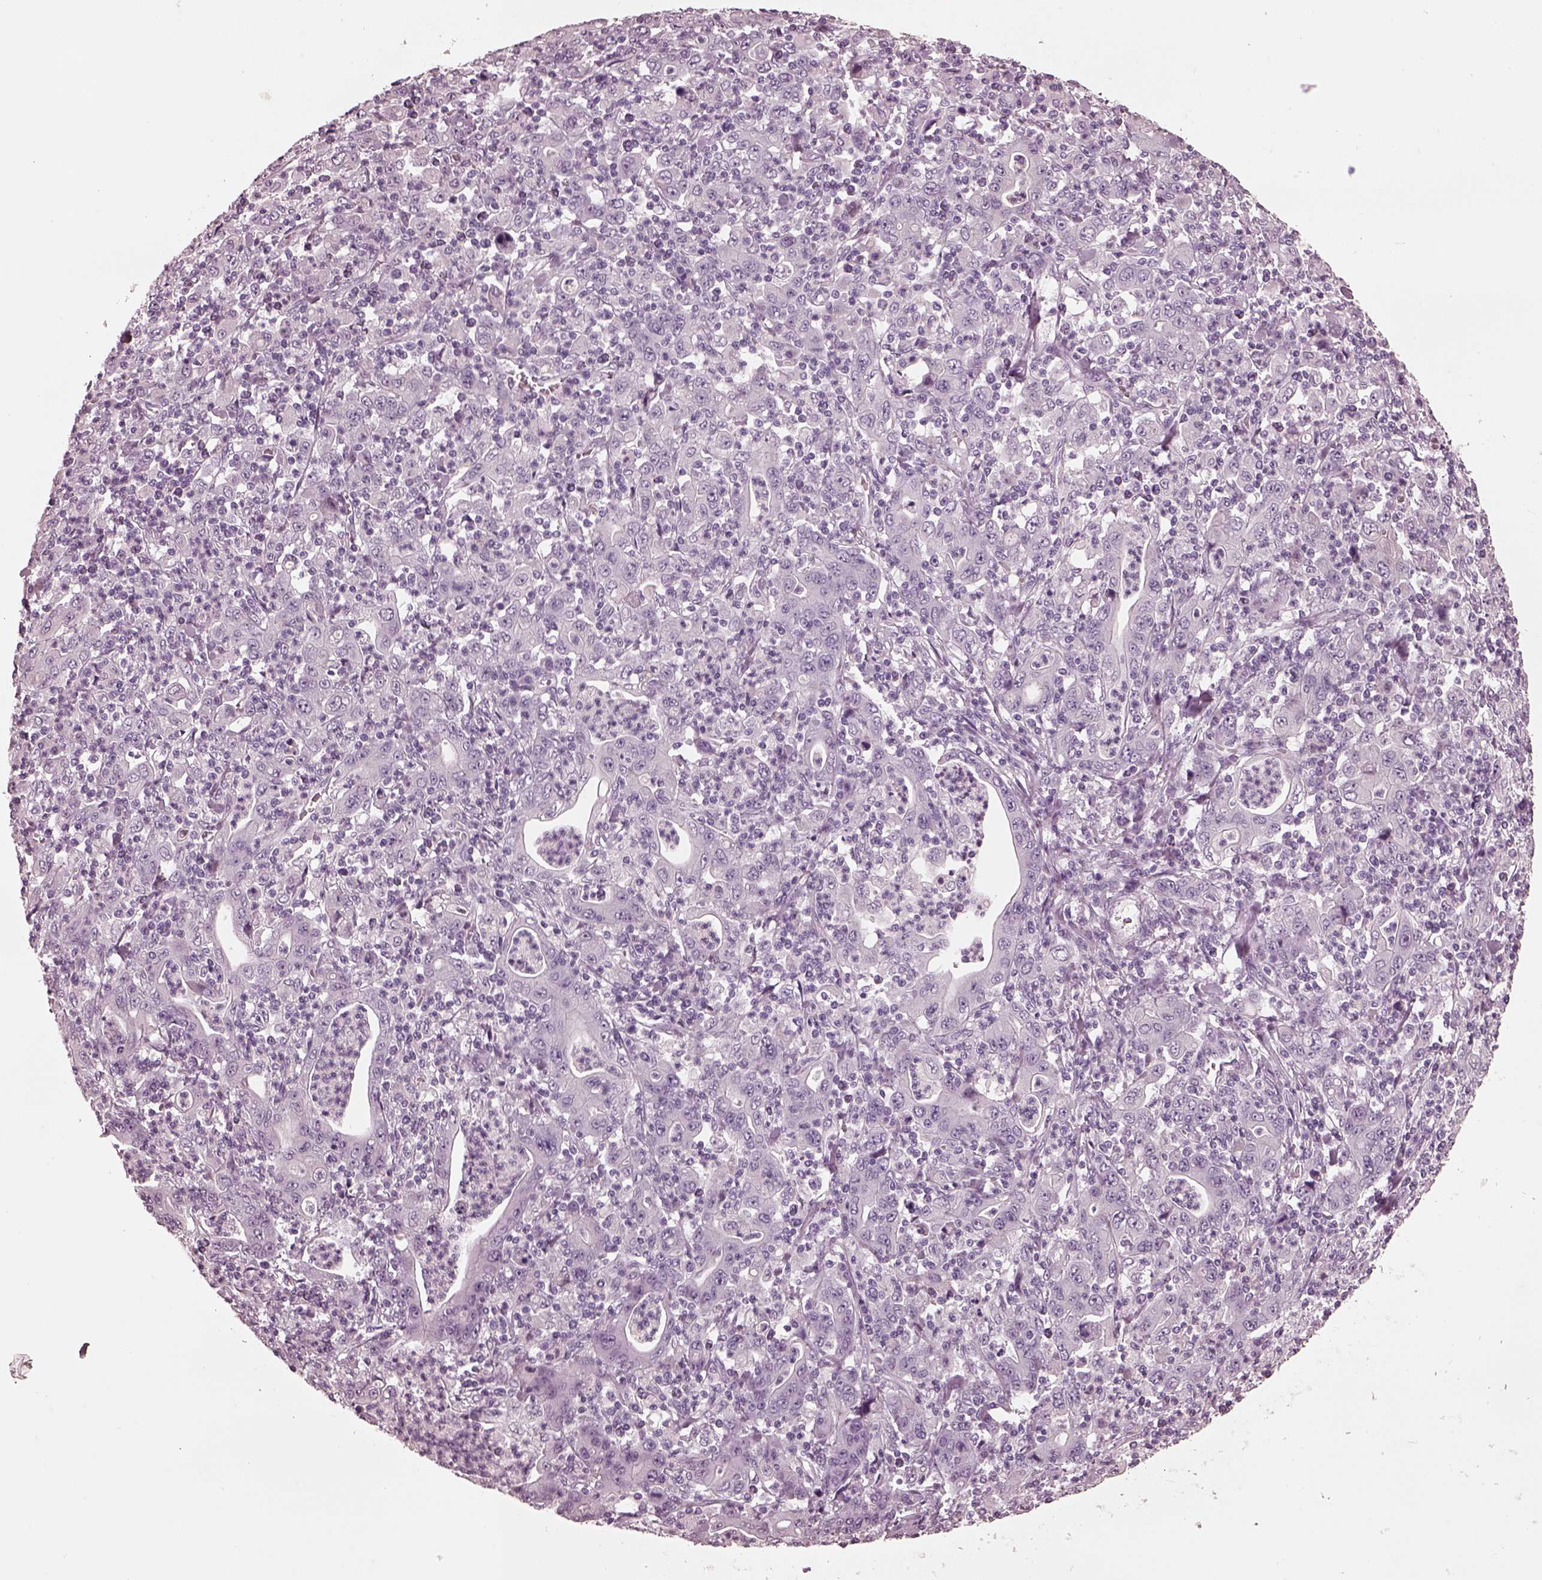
{"staining": {"intensity": "negative", "quantity": "none", "location": "none"}, "tissue": "stomach cancer", "cell_type": "Tumor cells", "image_type": "cancer", "snomed": [{"axis": "morphology", "description": "Adenocarcinoma, NOS"}, {"axis": "topography", "description": "Stomach, upper"}], "caption": "DAB immunohistochemical staining of stomach adenocarcinoma shows no significant staining in tumor cells. (DAB IHC, high magnification).", "gene": "CGA", "patient": {"sex": "male", "age": 69}}